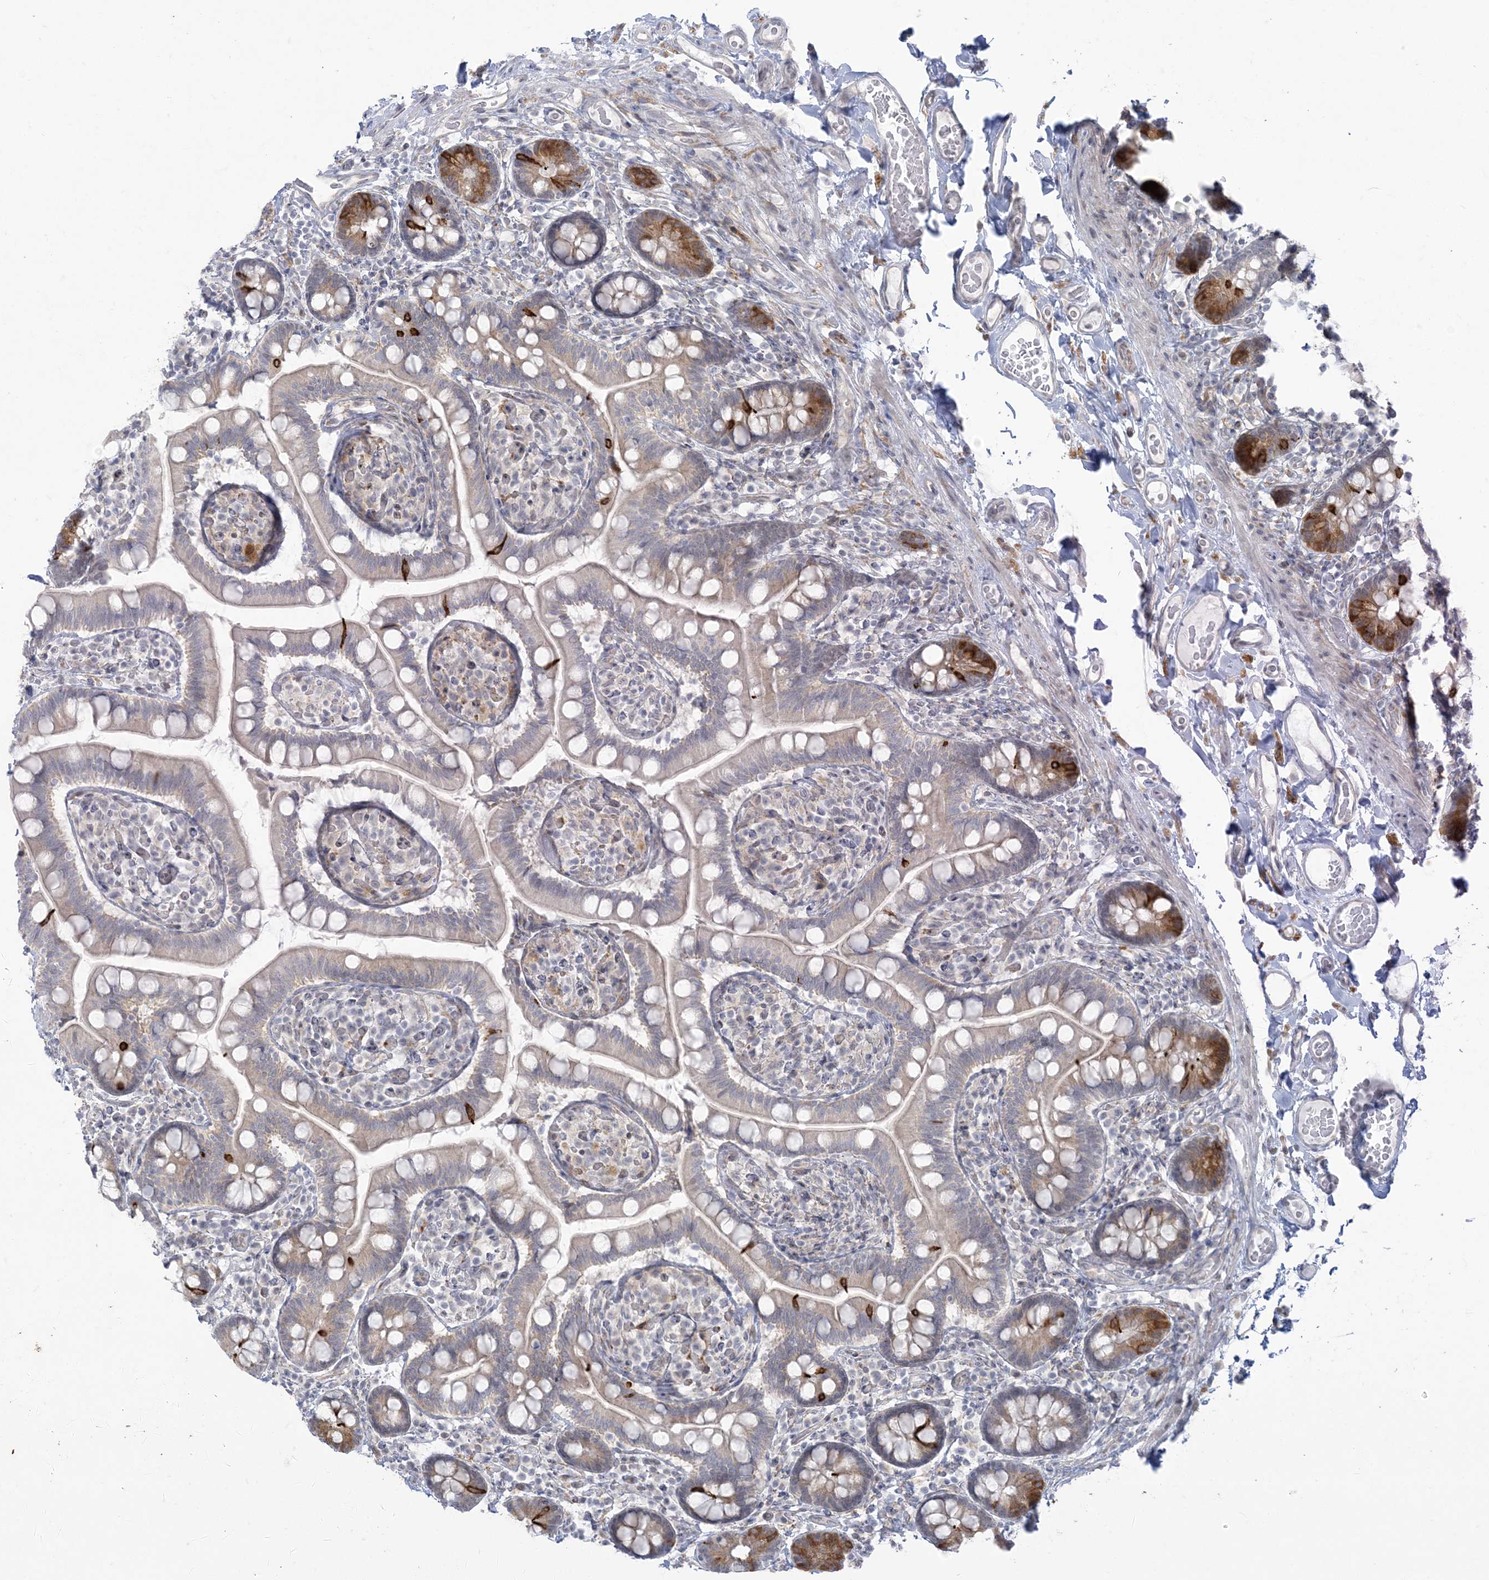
{"staining": {"intensity": "strong", "quantity": "<25%", "location": "cytoplasmic/membranous"}, "tissue": "small intestine", "cell_type": "Glandular cells", "image_type": "normal", "snomed": [{"axis": "morphology", "description": "Normal tissue, NOS"}, {"axis": "topography", "description": "Small intestine"}], "caption": "A histopathology image of human small intestine stained for a protein shows strong cytoplasmic/membranous brown staining in glandular cells. (Brightfield microscopy of DAB IHC at high magnification).", "gene": "ZC3H6", "patient": {"sex": "female", "age": 64}}